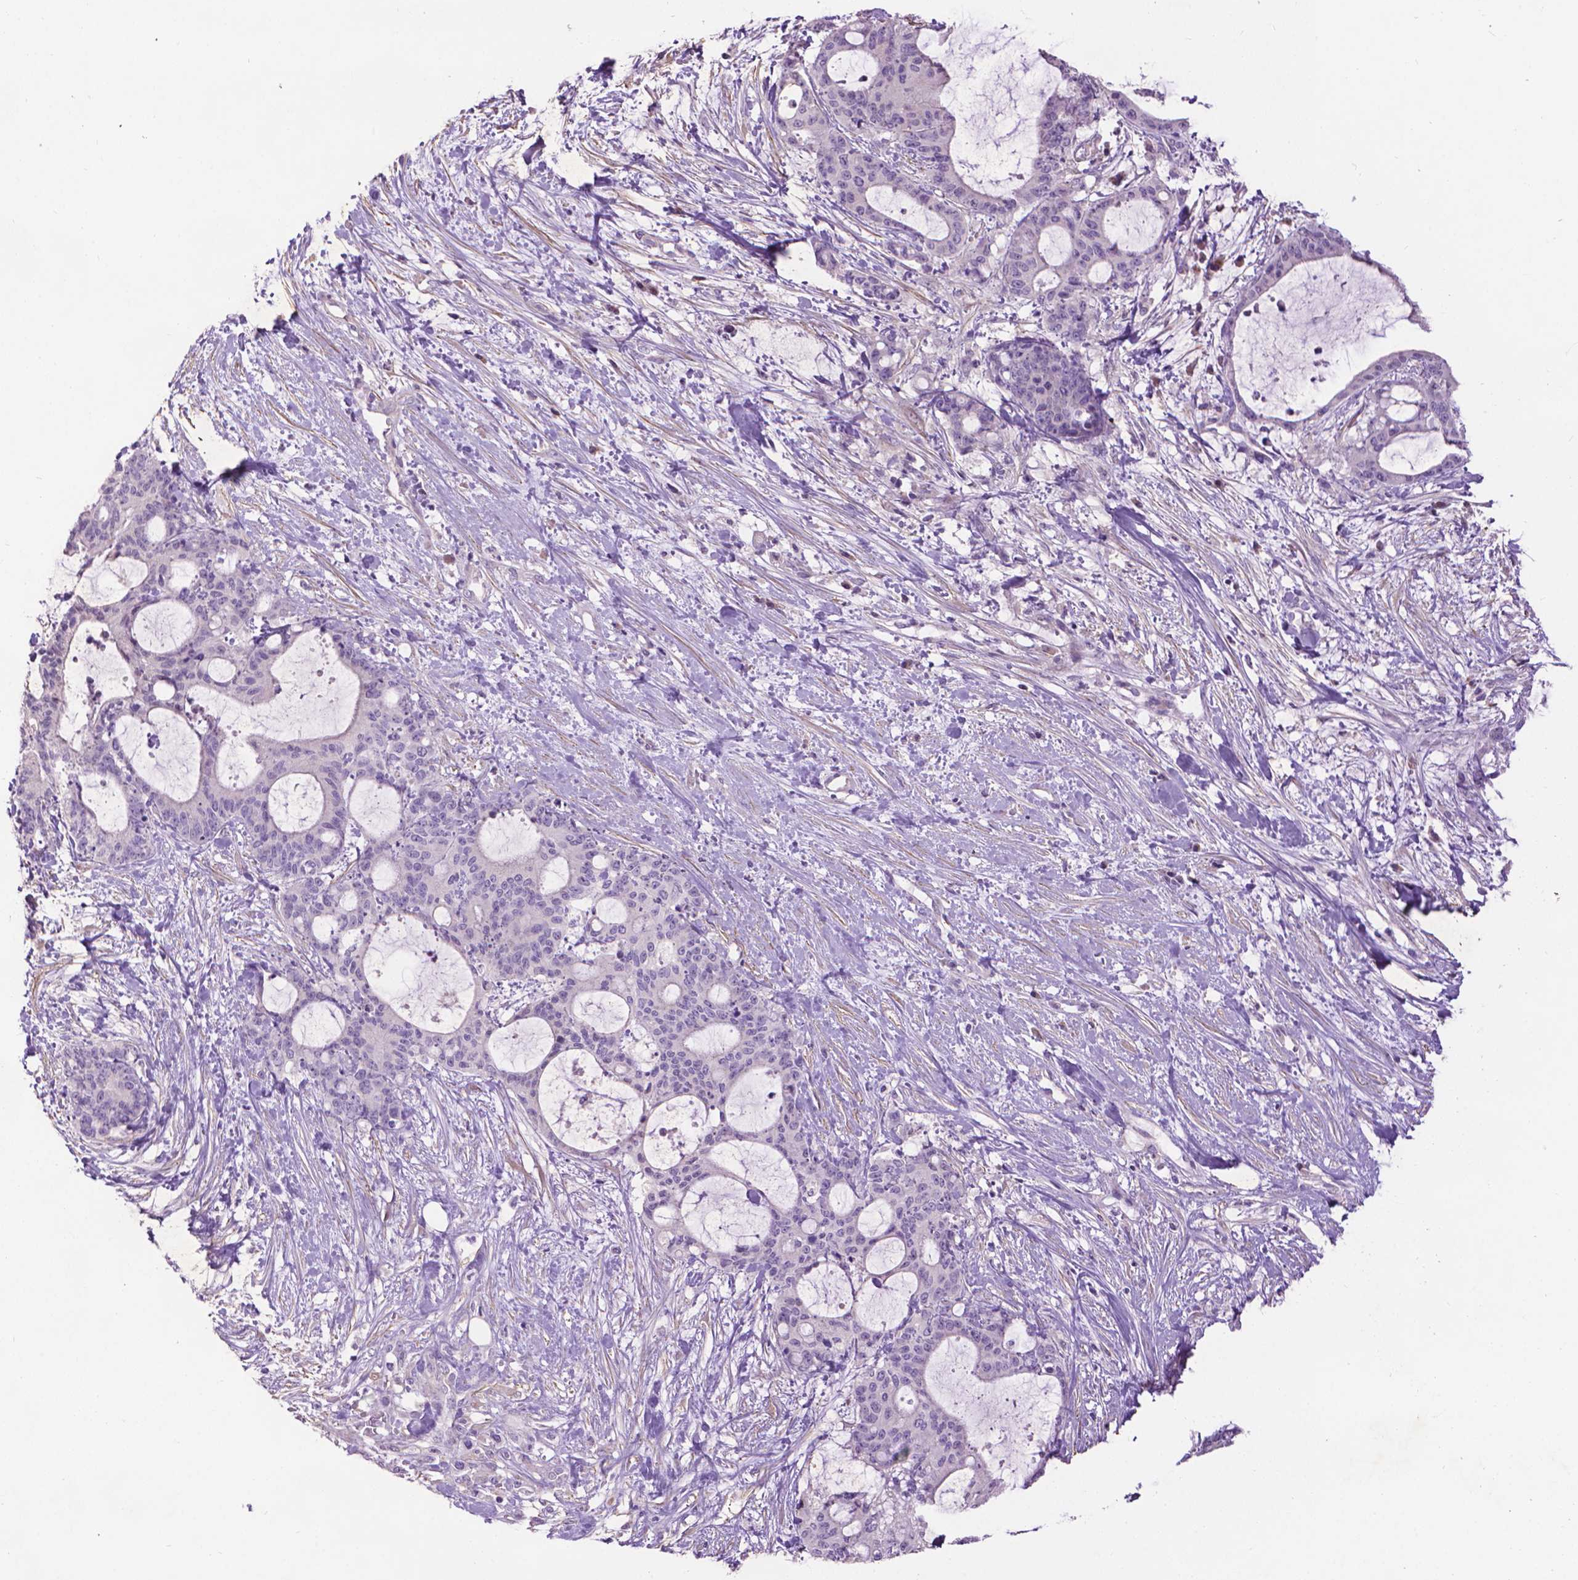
{"staining": {"intensity": "negative", "quantity": "none", "location": "none"}, "tissue": "liver cancer", "cell_type": "Tumor cells", "image_type": "cancer", "snomed": [{"axis": "morphology", "description": "Cholangiocarcinoma"}, {"axis": "topography", "description": "Liver"}], "caption": "This is an IHC histopathology image of human liver cancer (cholangiocarcinoma). There is no expression in tumor cells.", "gene": "AQP10", "patient": {"sex": "female", "age": 73}}